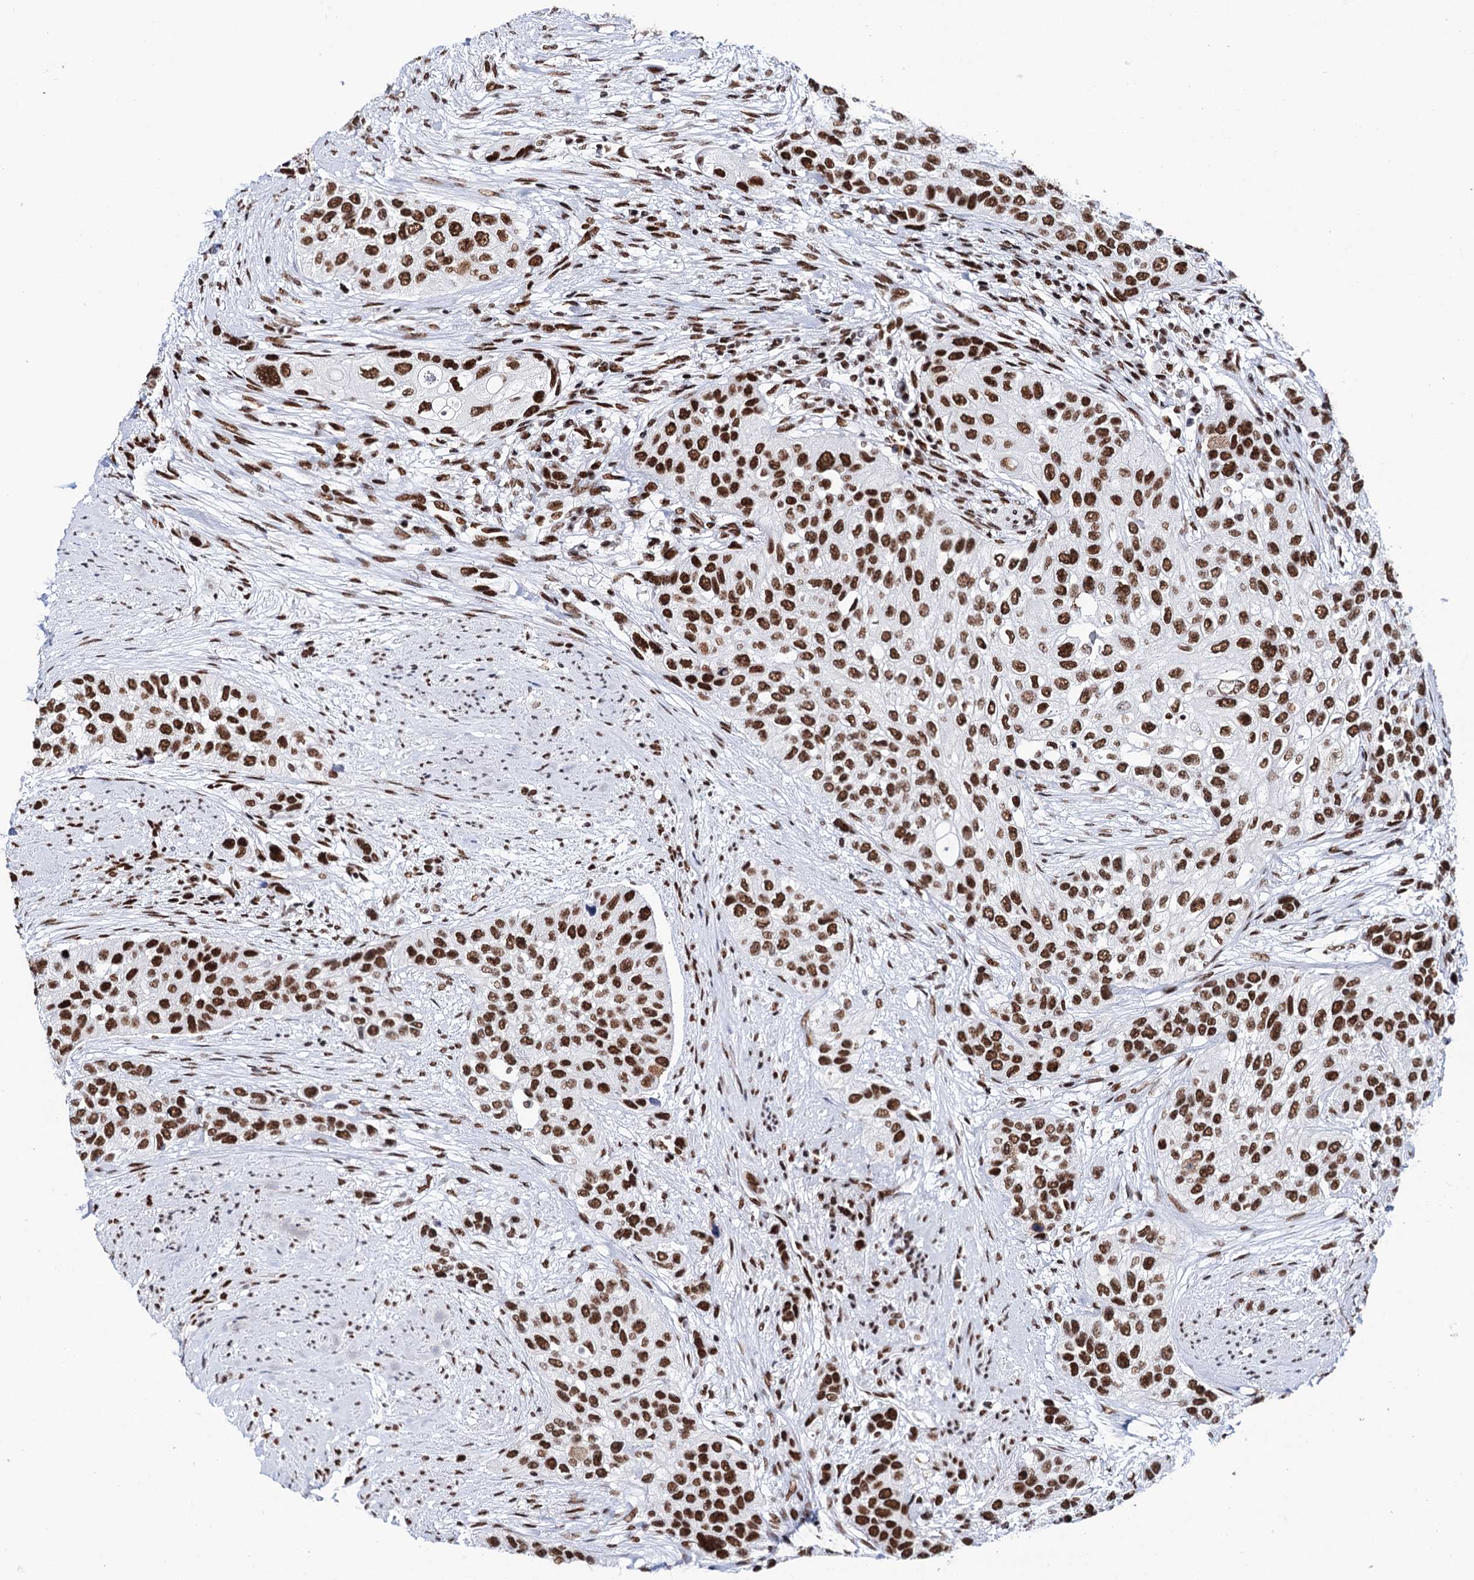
{"staining": {"intensity": "strong", "quantity": ">75%", "location": "nuclear"}, "tissue": "urothelial cancer", "cell_type": "Tumor cells", "image_type": "cancer", "snomed": [{"axis": "morphology", "description": "Normal tissue, NOS"}, {"axis": "morphology", "description": "Urothelial carcinoma, High grade"}, {"axis": "topography", "description": "Vascular tissue"}, {"axis": "topography", "description": "Urinary bladder"}], "caption": "Human urothelial cancer stained for a protein (brown) demonstrates strong nuclear positive positivity in about >75% of tumor cells.", "gene": "MATR3", "patient": {"sex": "female", "age": 56}}